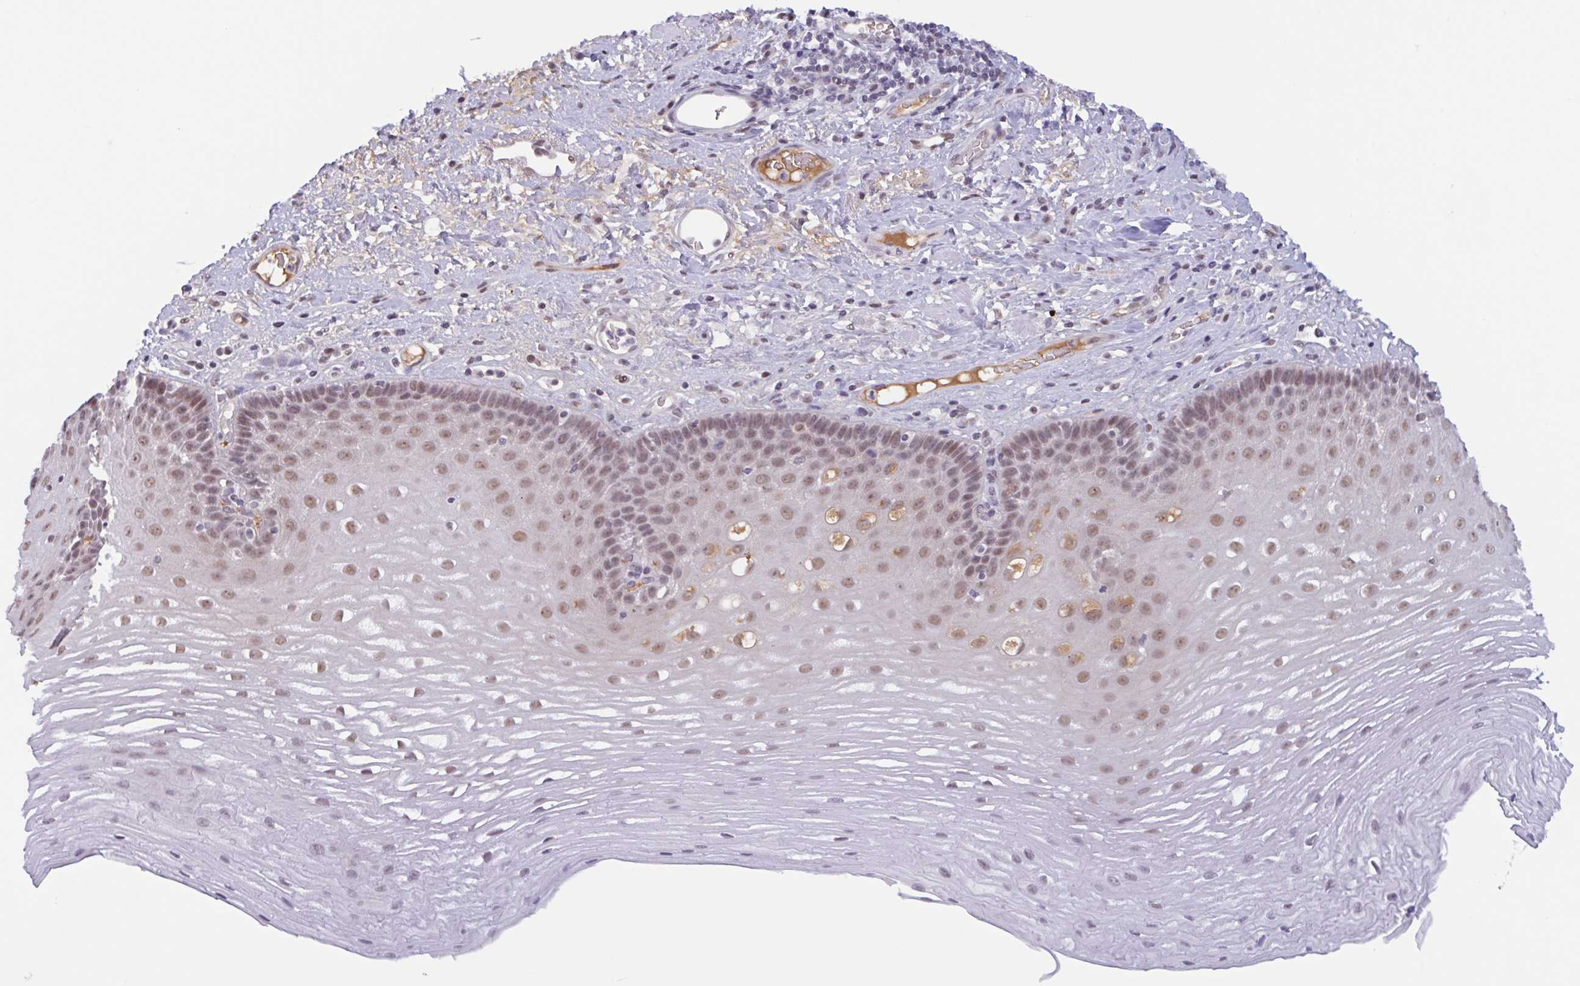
{"staining": {"intensity": "moderate", "quantity": ">75%", "location": "nuclear"}, "tissue": "esophagus", "cell_type": "Squamous epithelial cells", "image_type": "normal", "snomed": [{"axis": "morphology", "description": "Normal tissue, NOS"}, {"axis": "topography", "description": "Esophagus"}], "caption": "A photomicrograph of human esophagus stained for a protein shows moderate nuclear brown staining in squamous epithelial cells.", "gene": "PLG", "patient": {"sex": "male", "age": 62}}